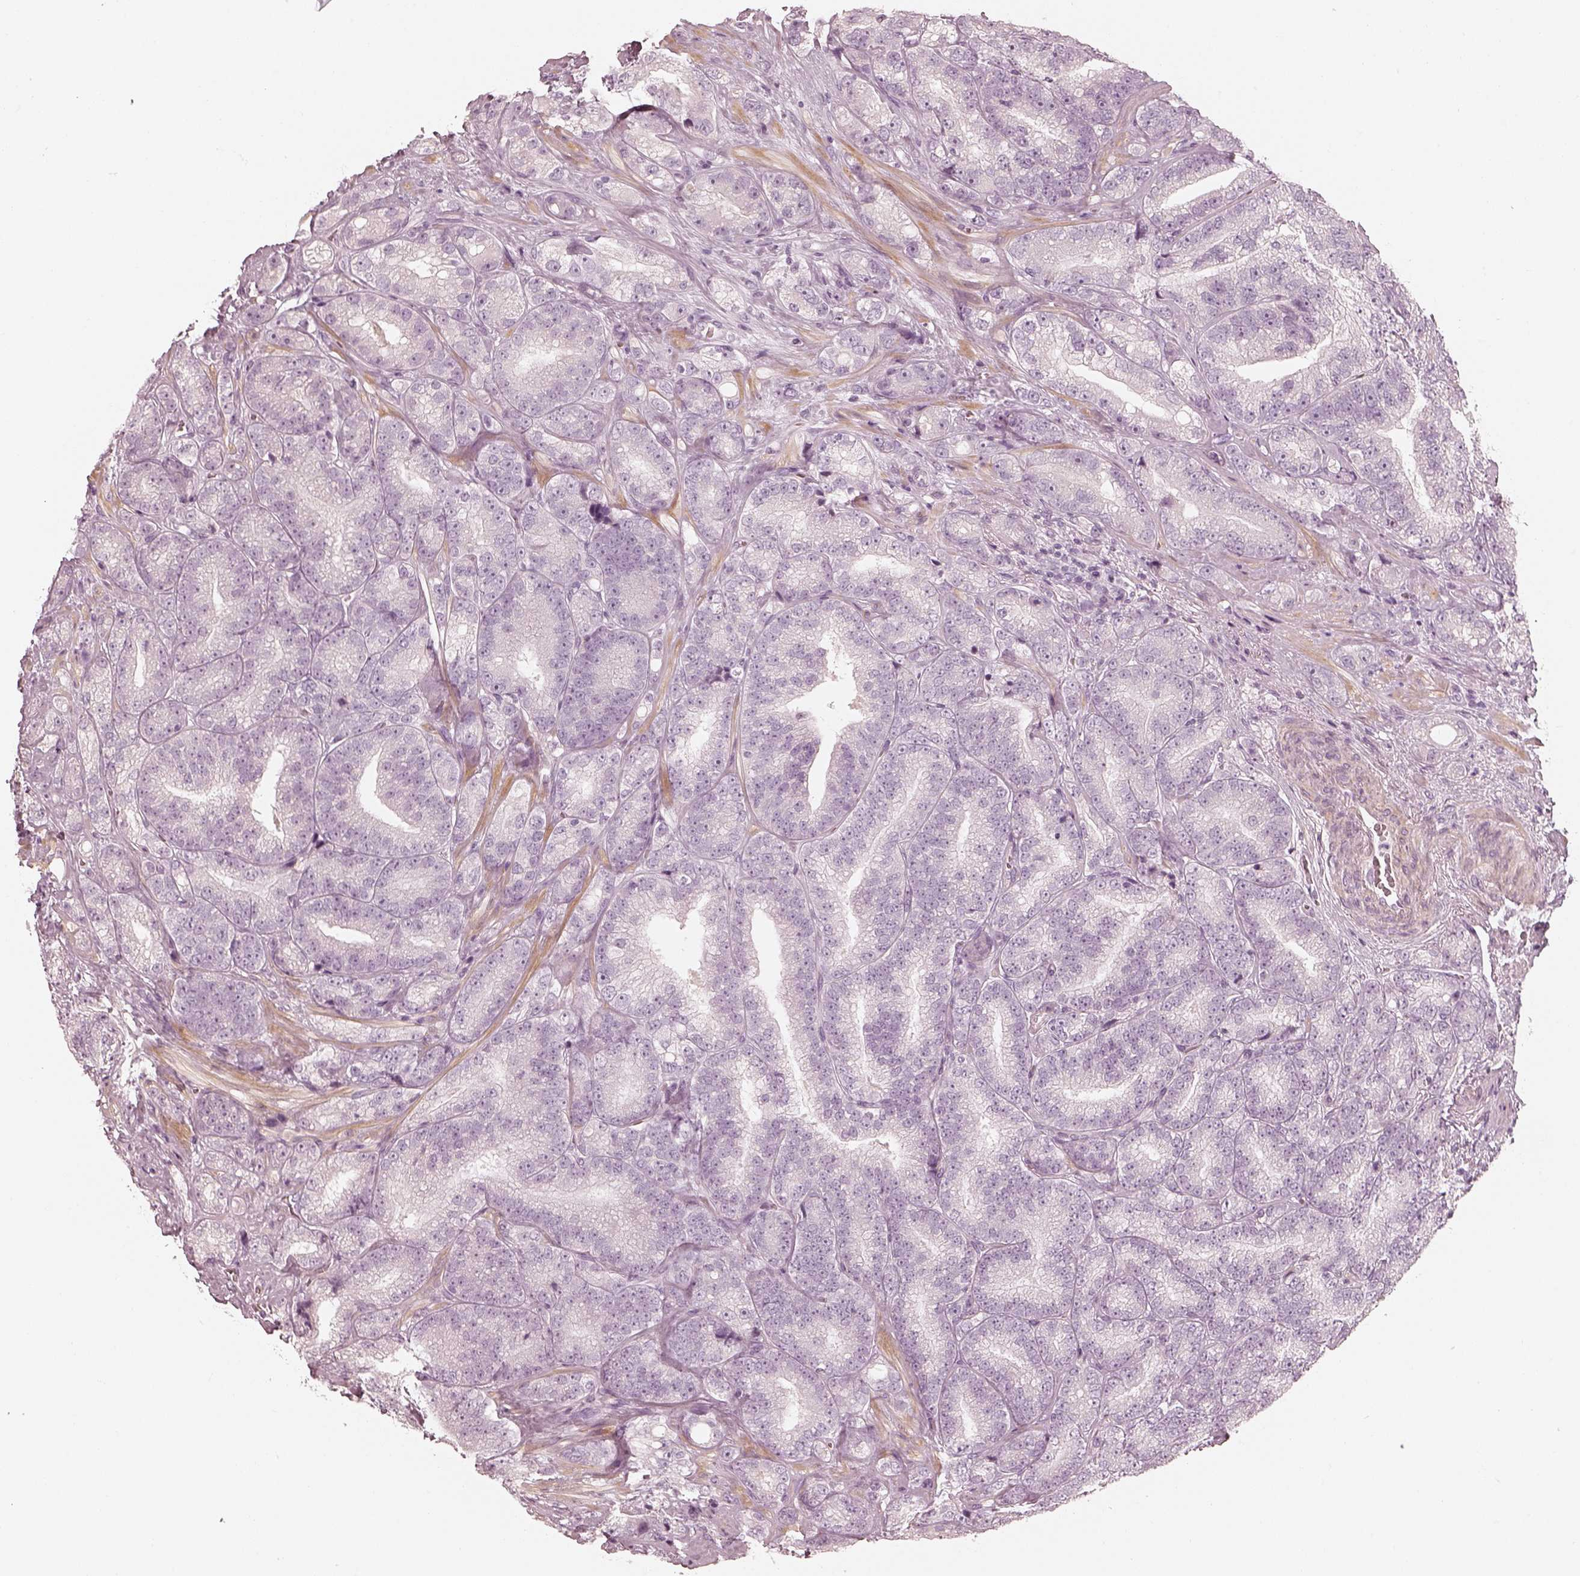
{"staining": {"intensity": "negative", "quantity": "none", "location": "none"}, "tissue": "prostate cancer", "cell_type": "Tumor cells", "image_type": "cancer", "snomed": [{"axis": "morphology", "description": "Adenocarcinoma, NOS"}, {"axis": "topography", "description": "Prostate"}], "caption": "Tumor cells show no significant positivity in prostate adenocarcinoma.", "gene": "SPATA24", "patient": {"sex": "male", "age": 63}}